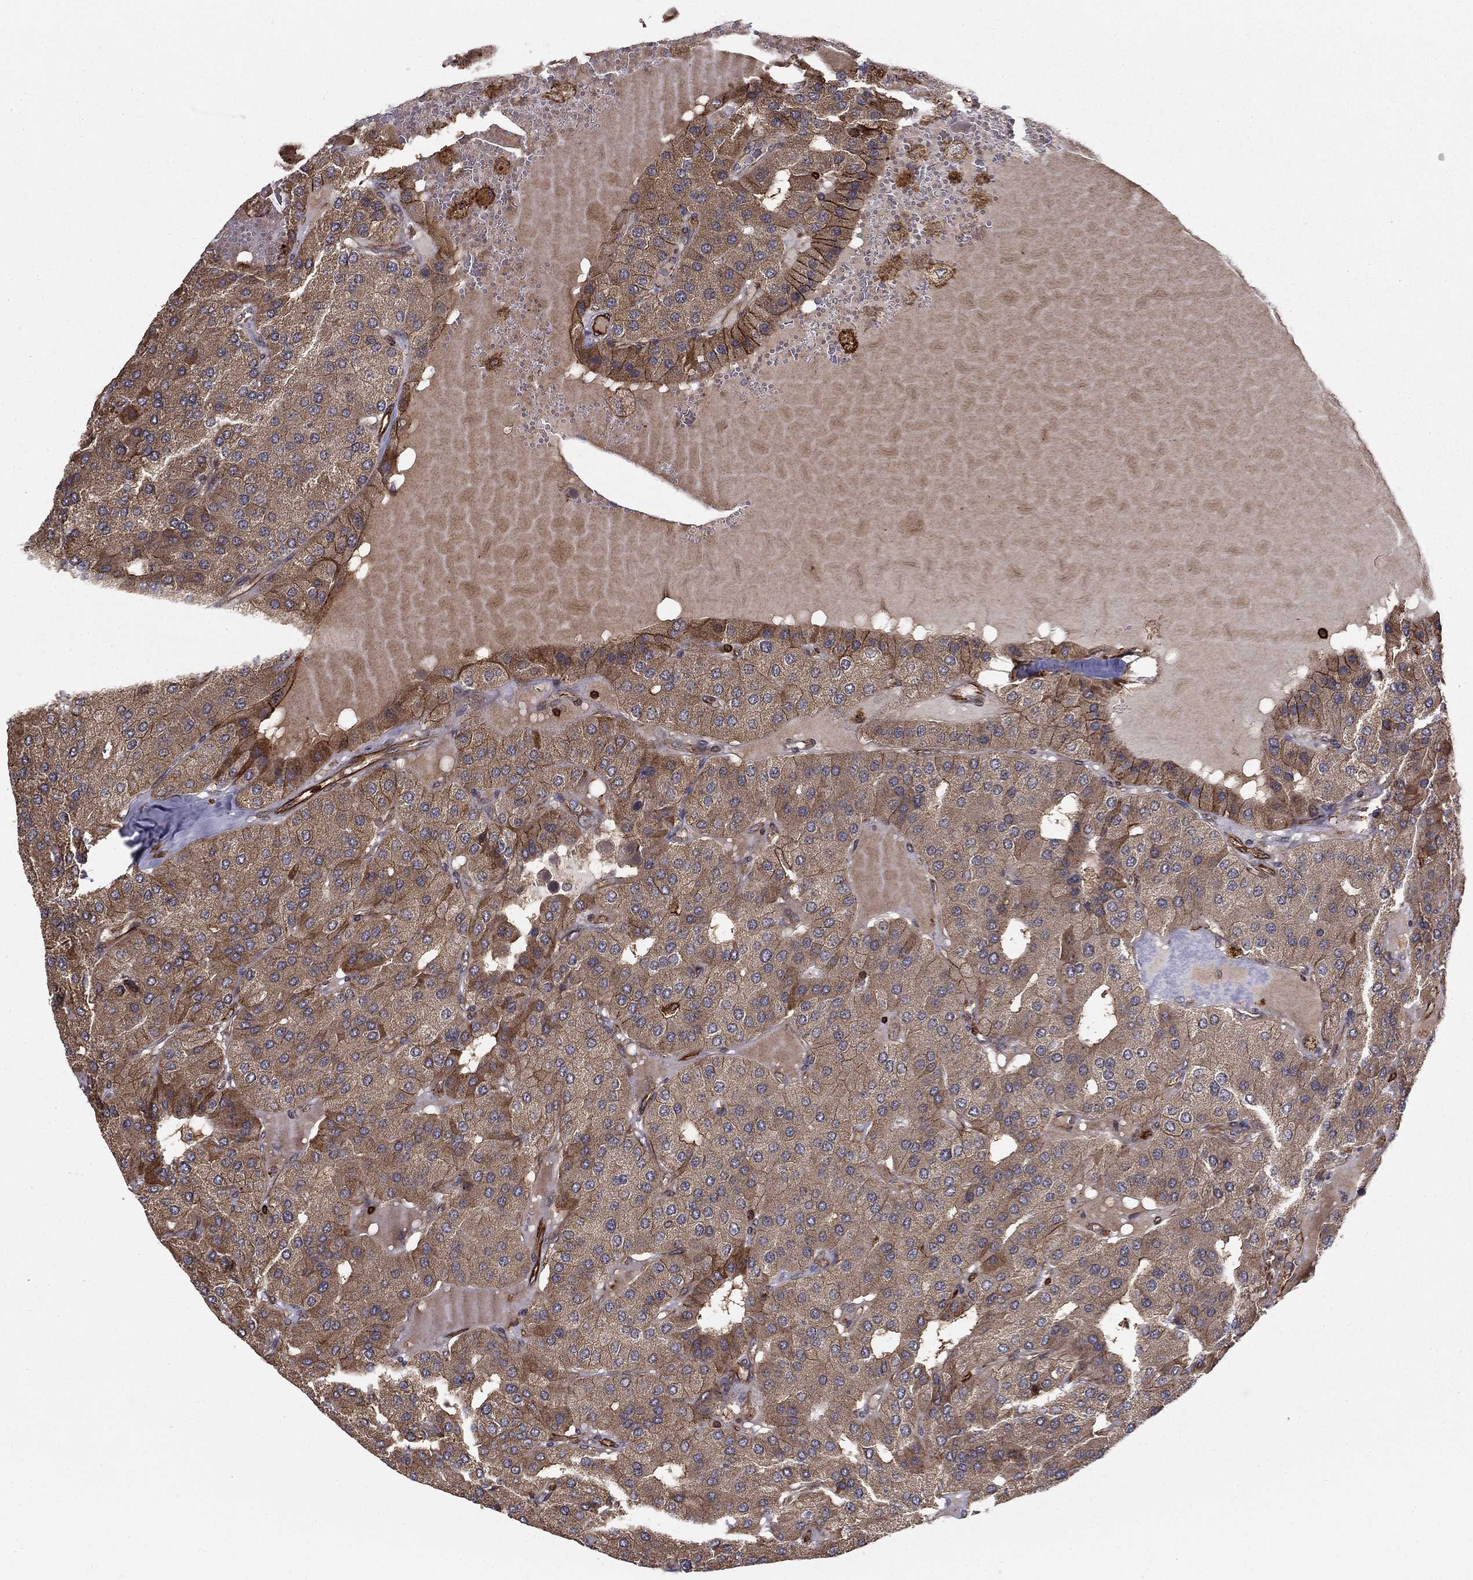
{"staining": {"intensity": "strong", "quantity": "25%-75%", "location": "cytoplasmic/membranous"}, "tissue": "parathyroid gland", "cell_type": "Glandular cells", "image_type": "normal", "snomed": [{"axis": "morphology", "description": "Normal tissue, NOS"}, {"axis": "morphology", "description": "Adenoma, NOS"}, {"axis": "topography", "description": "Parathyroid gland"}], "caption": "The immunohistochemical stain labels strong cytoplasmic/membranous positivity in glandular cells of benign parathyroid gland. The staining was performed using DAB, with brown indicating positive protein expression. Nuclei are stained blue with hematoxylin.", "gene": "ADM", "patient": {"sex": "female", "age": 86}}